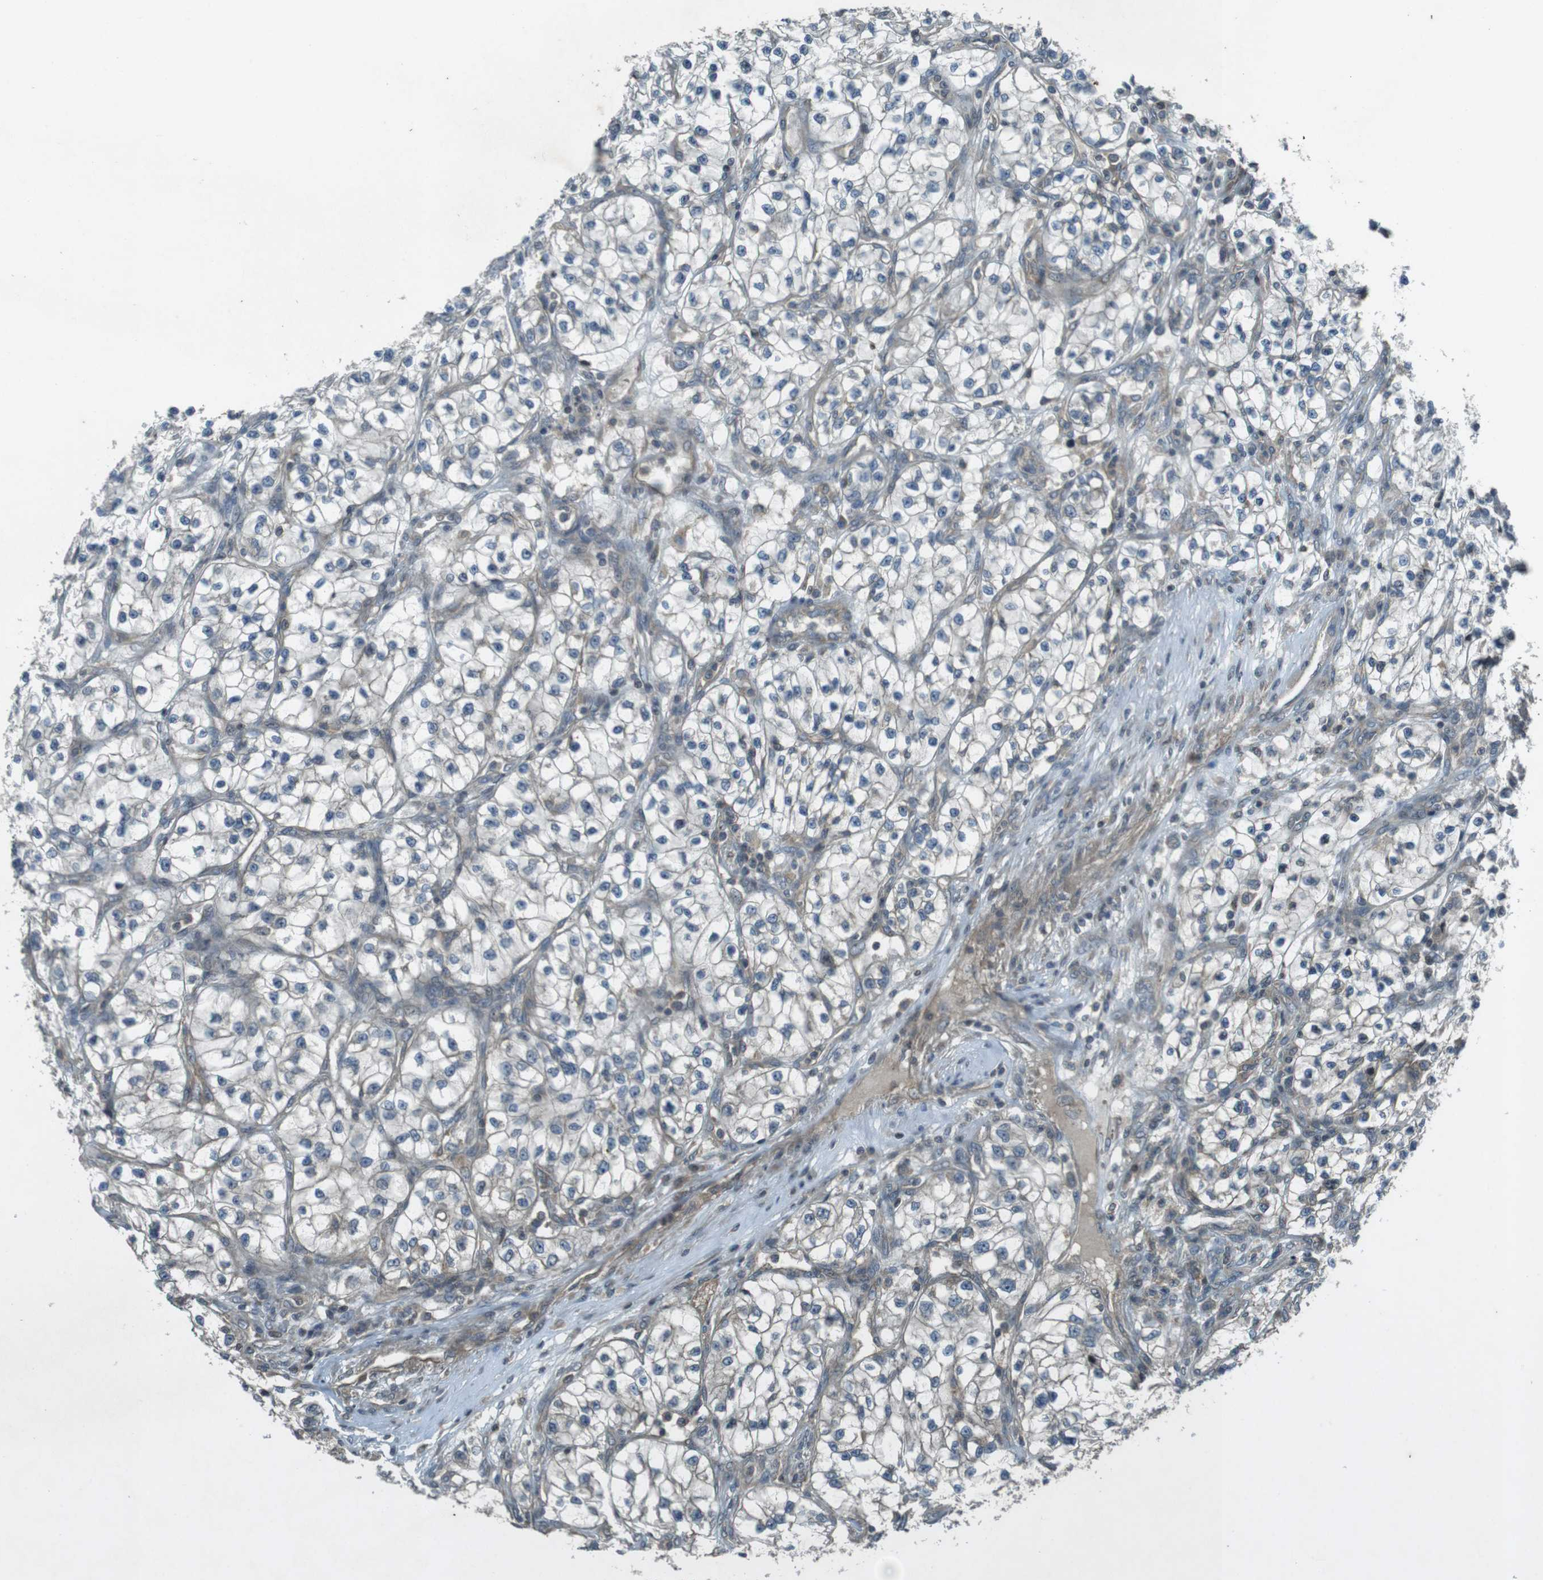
{"staining": {"intensity": "negative", "quantity": "none", "location": "none"}, "tissue": "renal cancer", "cell_type": "Tumor cells", "image_type": "cancer", "snomed": [{"axis": "morphology", "description": "Adenocarcinoma, NOS"}, {"axis": "topography", "description": "Kidney"}], "caption": "A high-resolution photomicrograph shows immunohistochemistry (IHC) staining of renal adenocarcinoma, which reveals no significant positivity in tumor cells. The staining is performed using DAB brown chromogen with nuclei counter-stained in using hematoxylin.", "gene": "ZYX", "patient": {"sex": "female", "age": 57}}